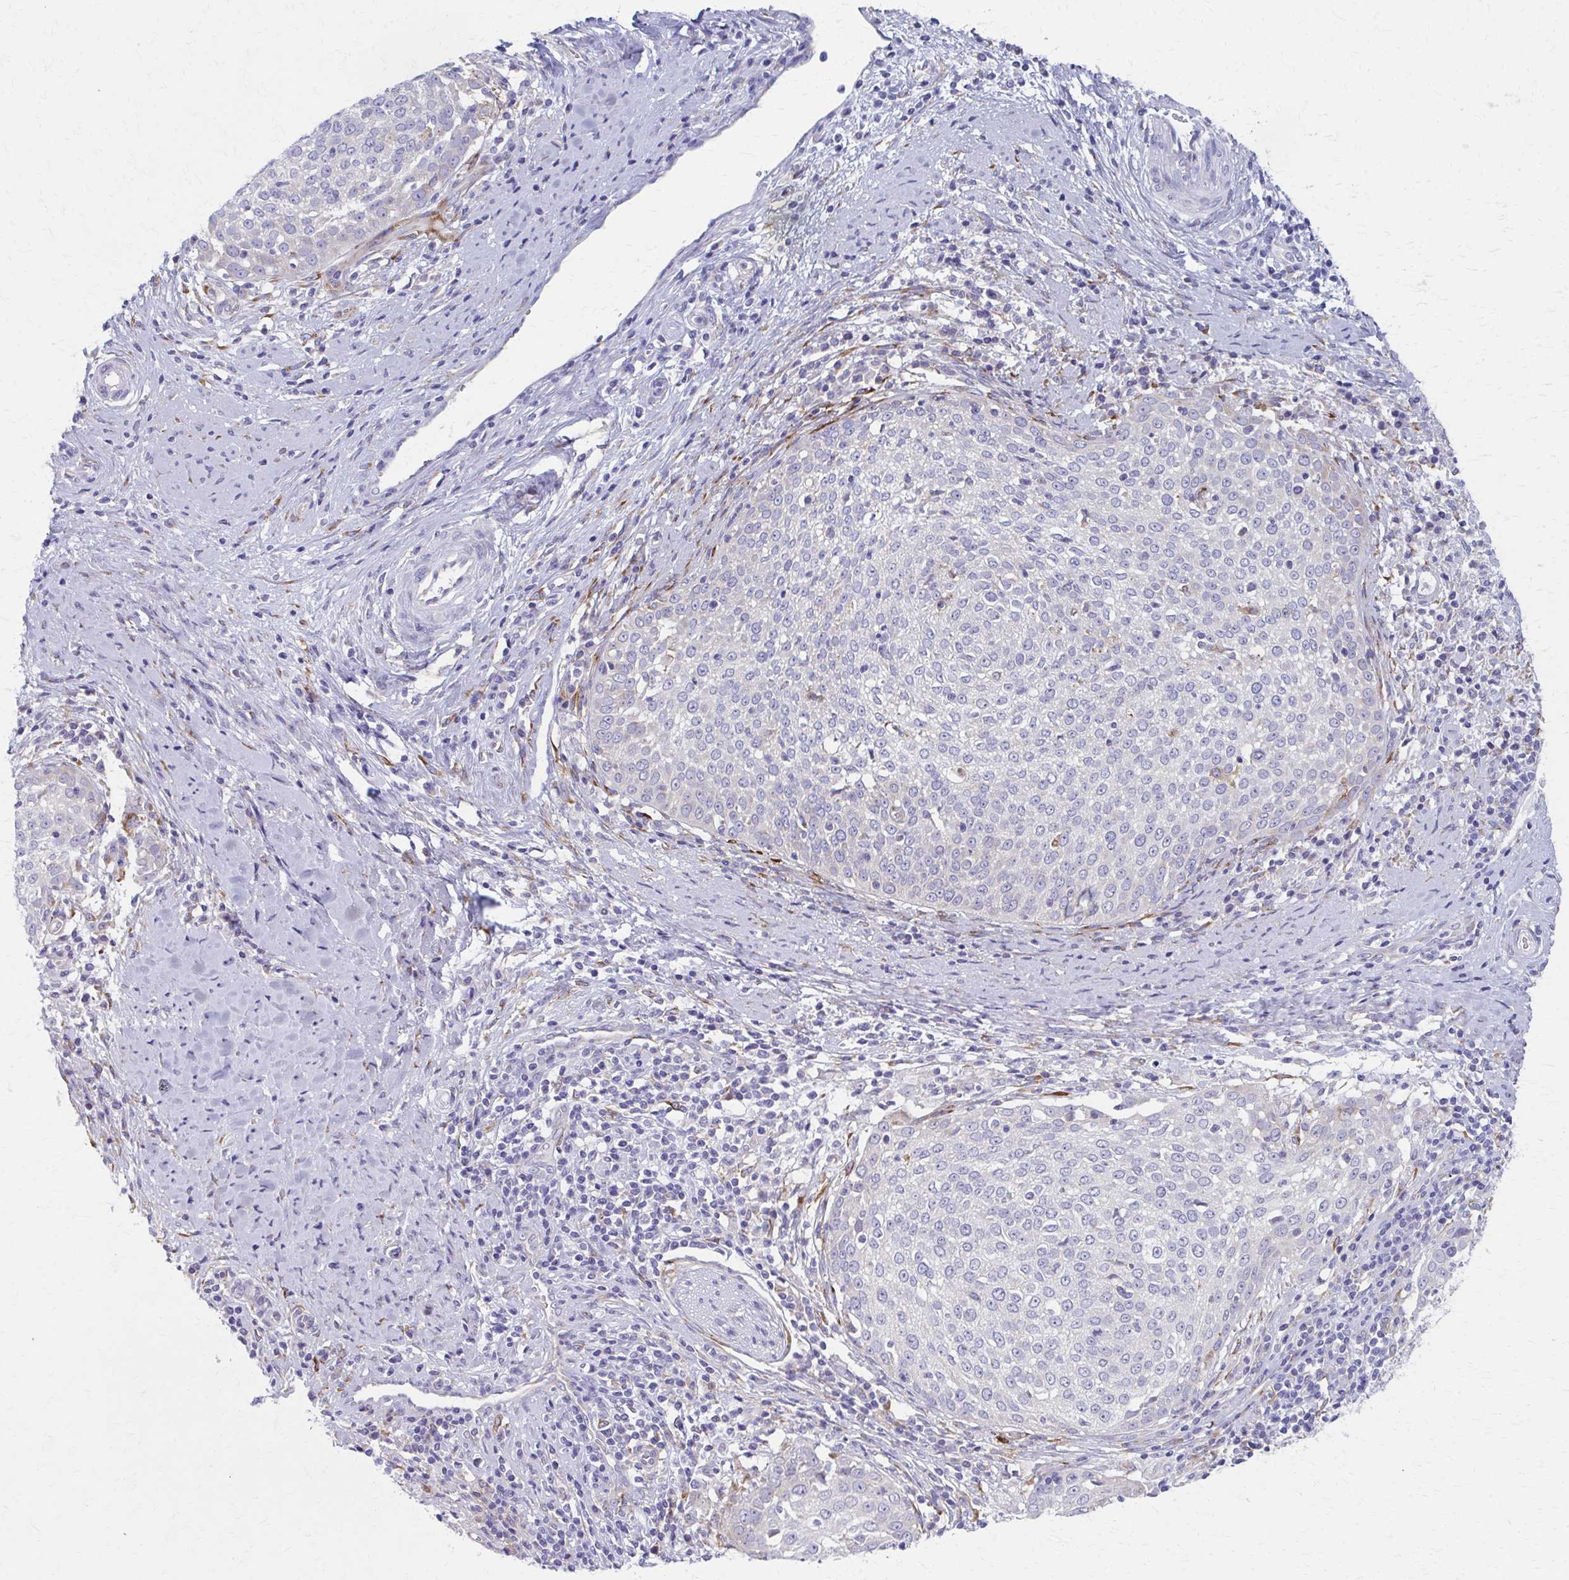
{"staining": {"intensity": "negative", "quantity": "none", "location": "none"}, "tissue": "cervical cancer", "cell_type": "Tumor cells", "image_type": "cancer", "snomed": [{"axis": "morphology", "description": "Squamous cell carcinoma, NOS"}, {"axis": "topography", "description": "Cervix"}], "caption": "Human squamous cell carcinoma (cervical) stained for a protein using immunohistochemistry (IHC) shows no staining in tumor cells.", "gene": "SPATS2L", "patient": {"sex": "female", "age": 57}}